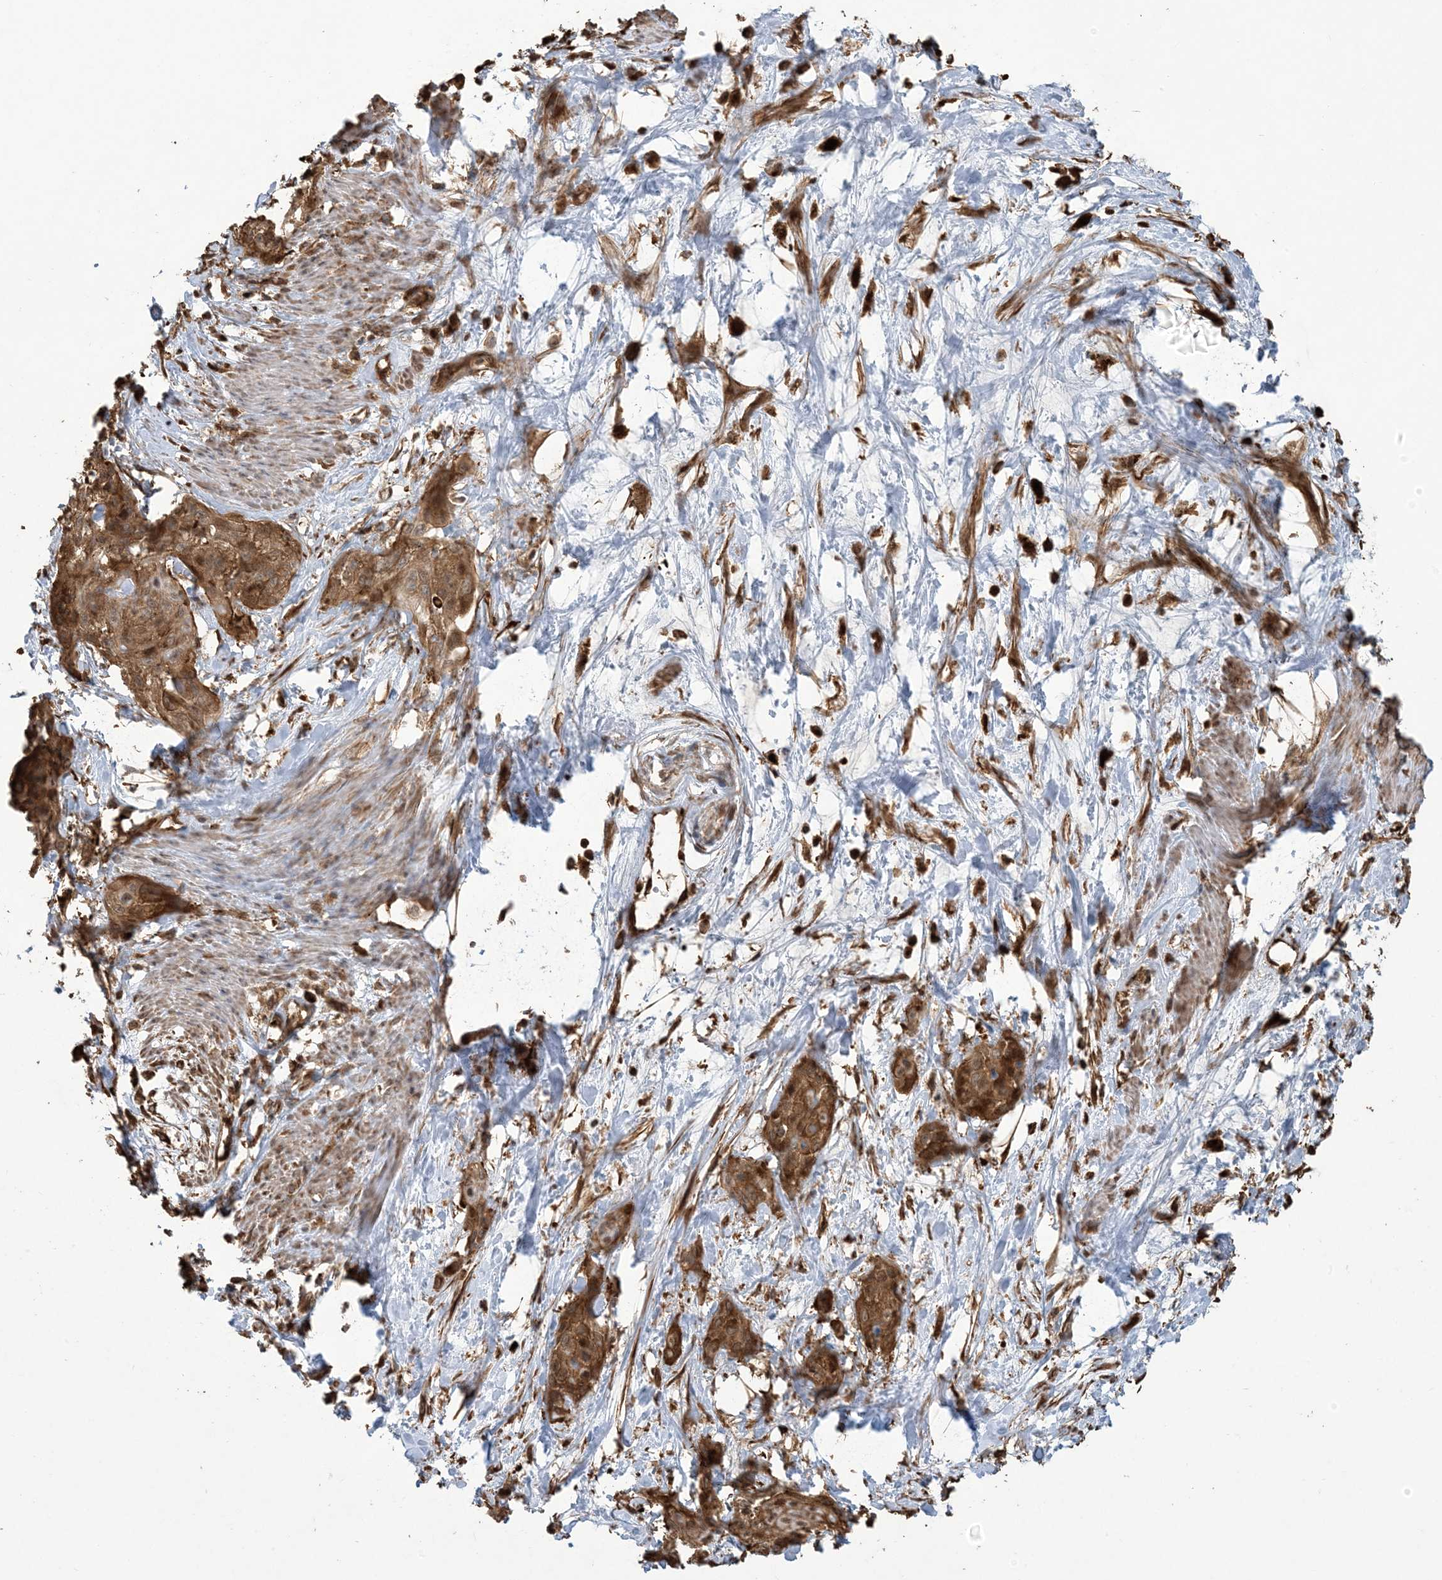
{"staining": {"intensity": "moderate", "quantity": ">75%", "location": "cytoplasmic/membranous"}, "tissue": "cervical cancer", "cell_type": "Tumor cells", "image_type": "cancer", "snomed": [{"axis": "morphology", "description": "Squamous cell carcinoma, NOS"}, {"axis": "topography", "description": "Cervix"}], "caption": "The photomicrograph displays immunohistochemical staining of squamous cell carcinoma (cervical). There is moderate cytoplasmic/membranous expression is present in about >75% of tumor cells.", "gene": "KLHL18", "patient": {"sex": "female", "age": 57}}